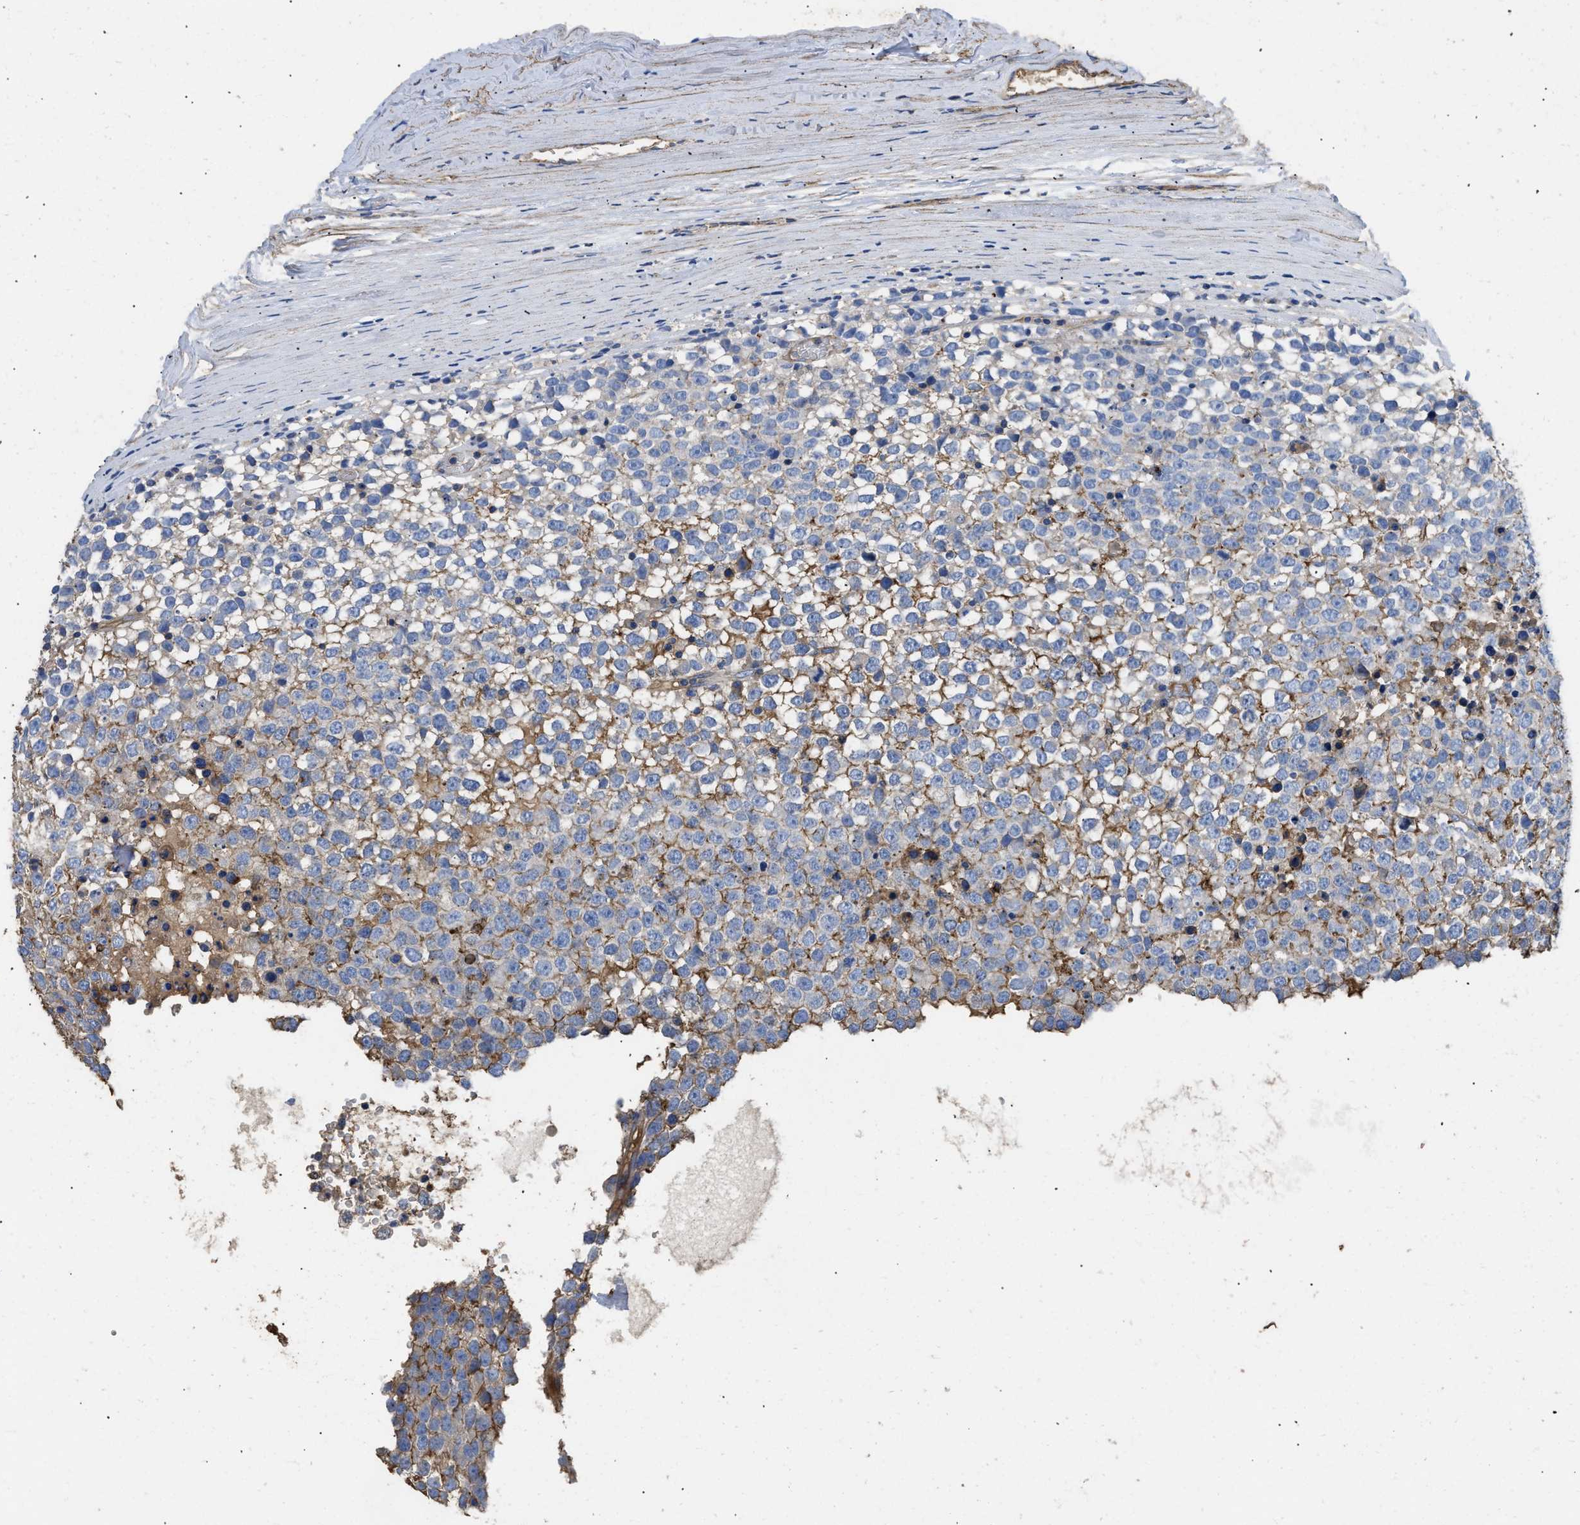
{"staining": {"intensity": "negative", "quantity": "none", "location": "none"}, "tissue": "testis cancer", "cell_type": "Tumor cells", "image_type": "cancer", "snomed": [{"axis": "morphology", "description": "Seminoma, NOS"}, {"axis": "topography", "description": "Testis"}], "caption": "This is an immunohistochemistry (IHC) micrograph of human testis seminoma. There is no staining in tumor cells.", "gene": "USP4", "patient": {"sex": "male", "age": 65}}